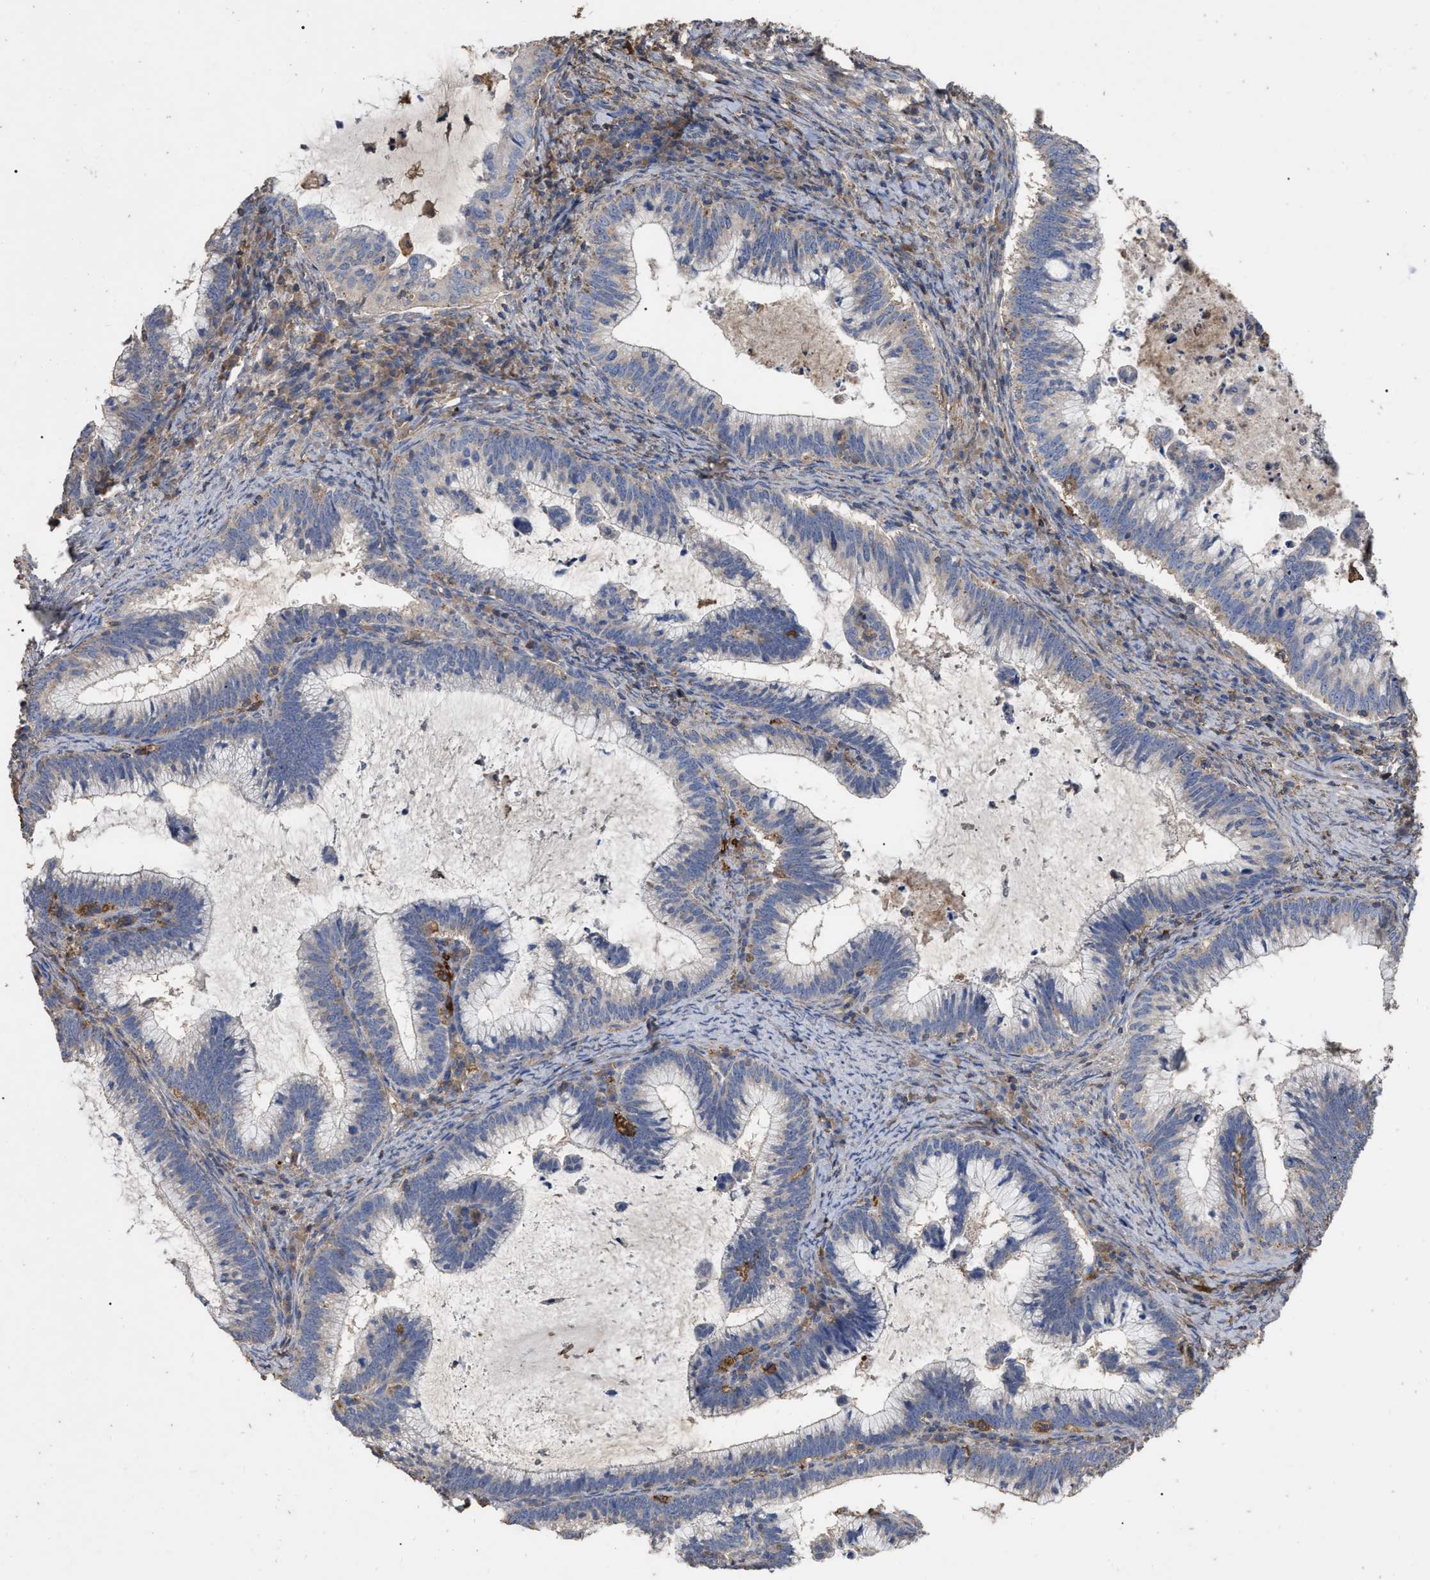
{"staining": {"intensity": "negative", "quantity": "none", "location": "none"}, "tissue": "cervical cancer", "cell_type": "Tumor cells", "image_type": "cancer", "snomed": [{"axis": "morphology", "description": "Adenocarcinoma, NOS"}, {"axis": "topography", "description": "Cervix"}], "caption": "High magnification brightfield microscopy of cervical cancer stained with DAB (brown) and counterstained with hematoxylin (blue): tumor cells show no significant staining.", "gene": "GPR179", "patient": {"sex": "female", "age": 36}}